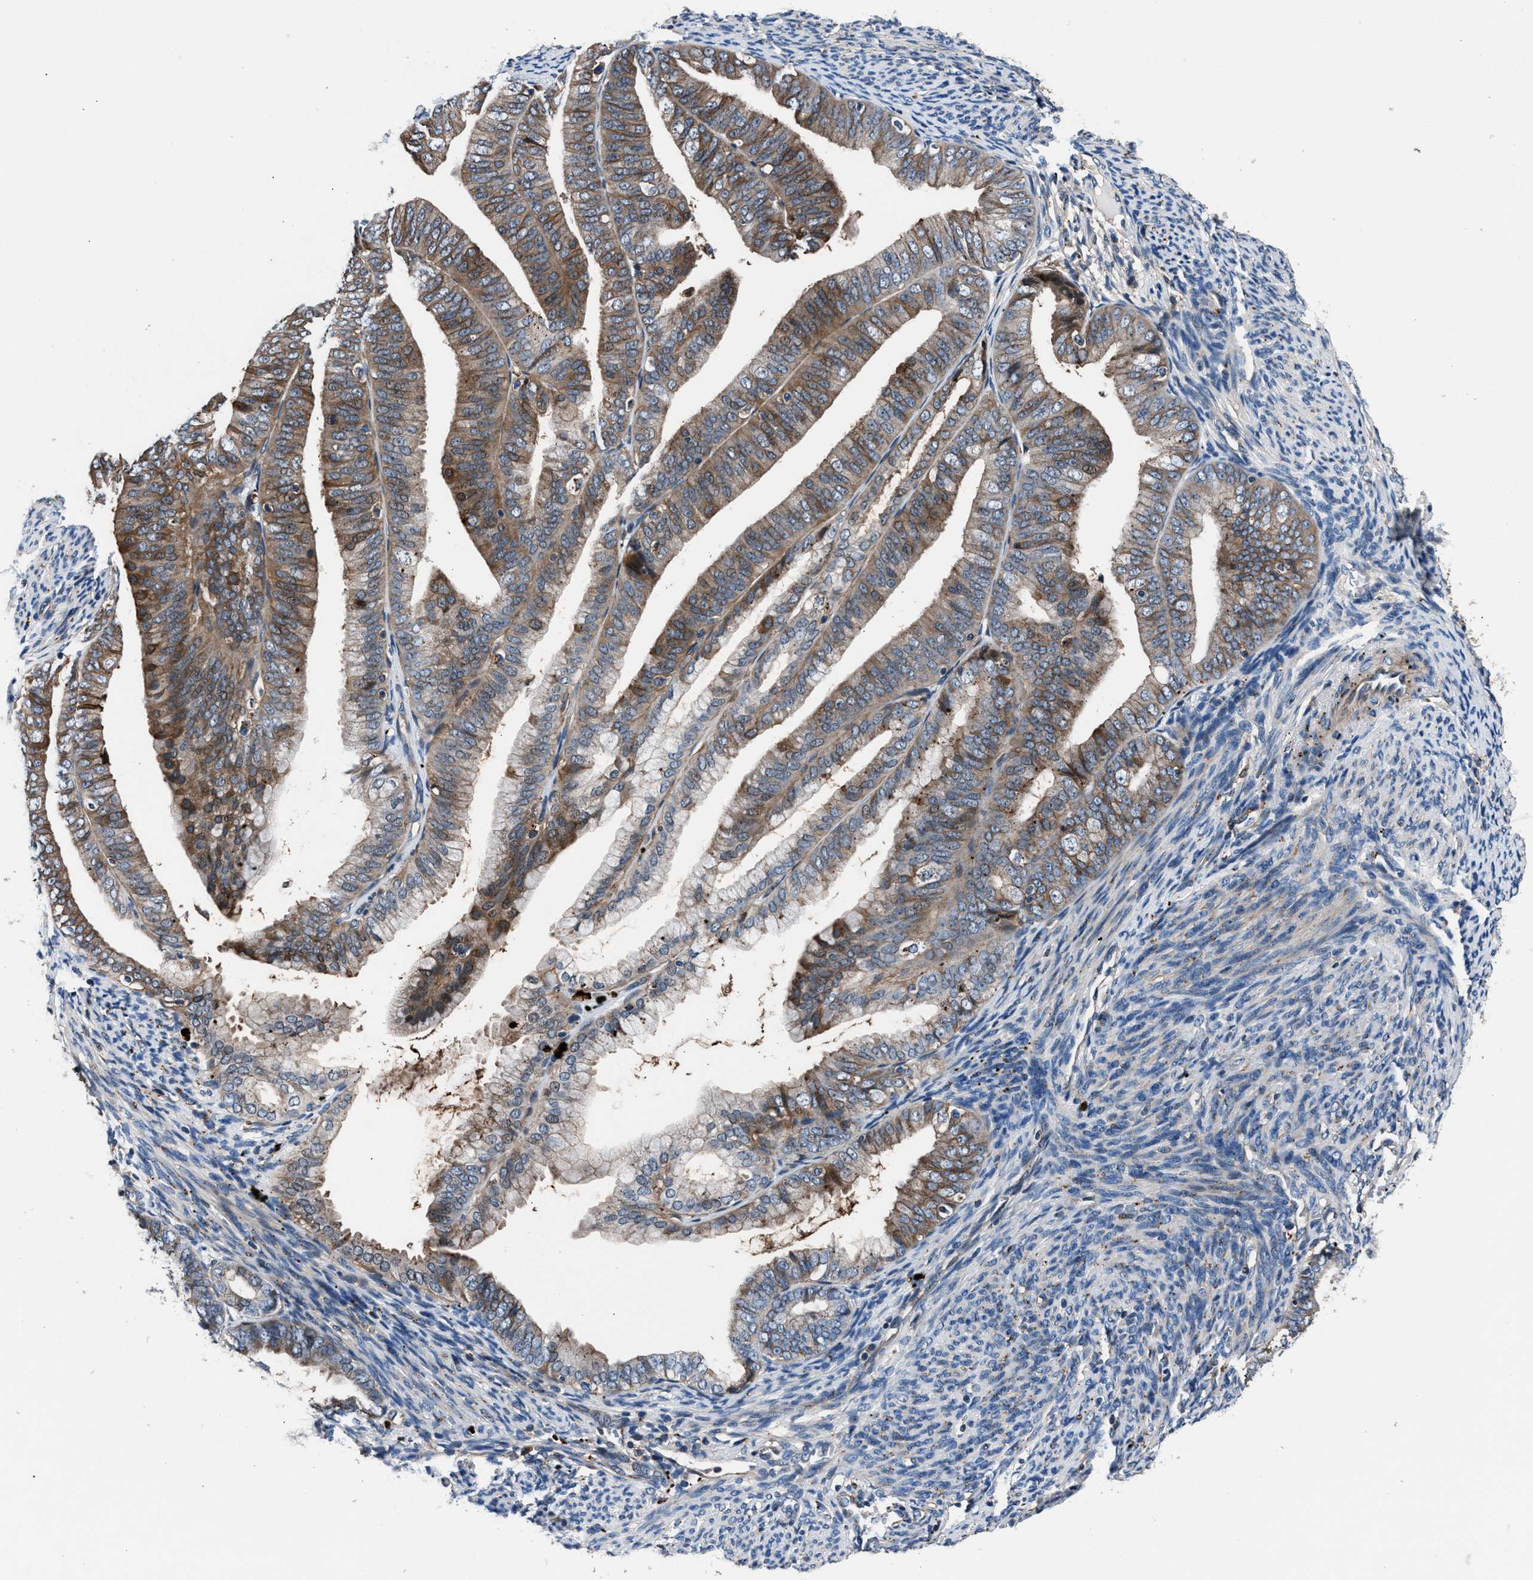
{"staining": {"intensity": "moderate", "quantity": "25%-75%", "location": "cytoplasmic/membranous"}, "tissue": "endometrial cancer", "cell_type": "Tumor cells", "image_type": "cancer", "snomed": [{"axis": "morphology", "description": "Adenocarcinoma, NOS"}, {"axis": "topography", "description": "Endometrium"}], "caption": "Adenocarcinoma (endometrial) tissue demonstrates moderate cytoplasmic/membranous staining in about 25%-75% of tumor cells, visualized by immunohistochemistry.", "gene": "MFSD11", "patient": {"sex": "female", "age": 63}}